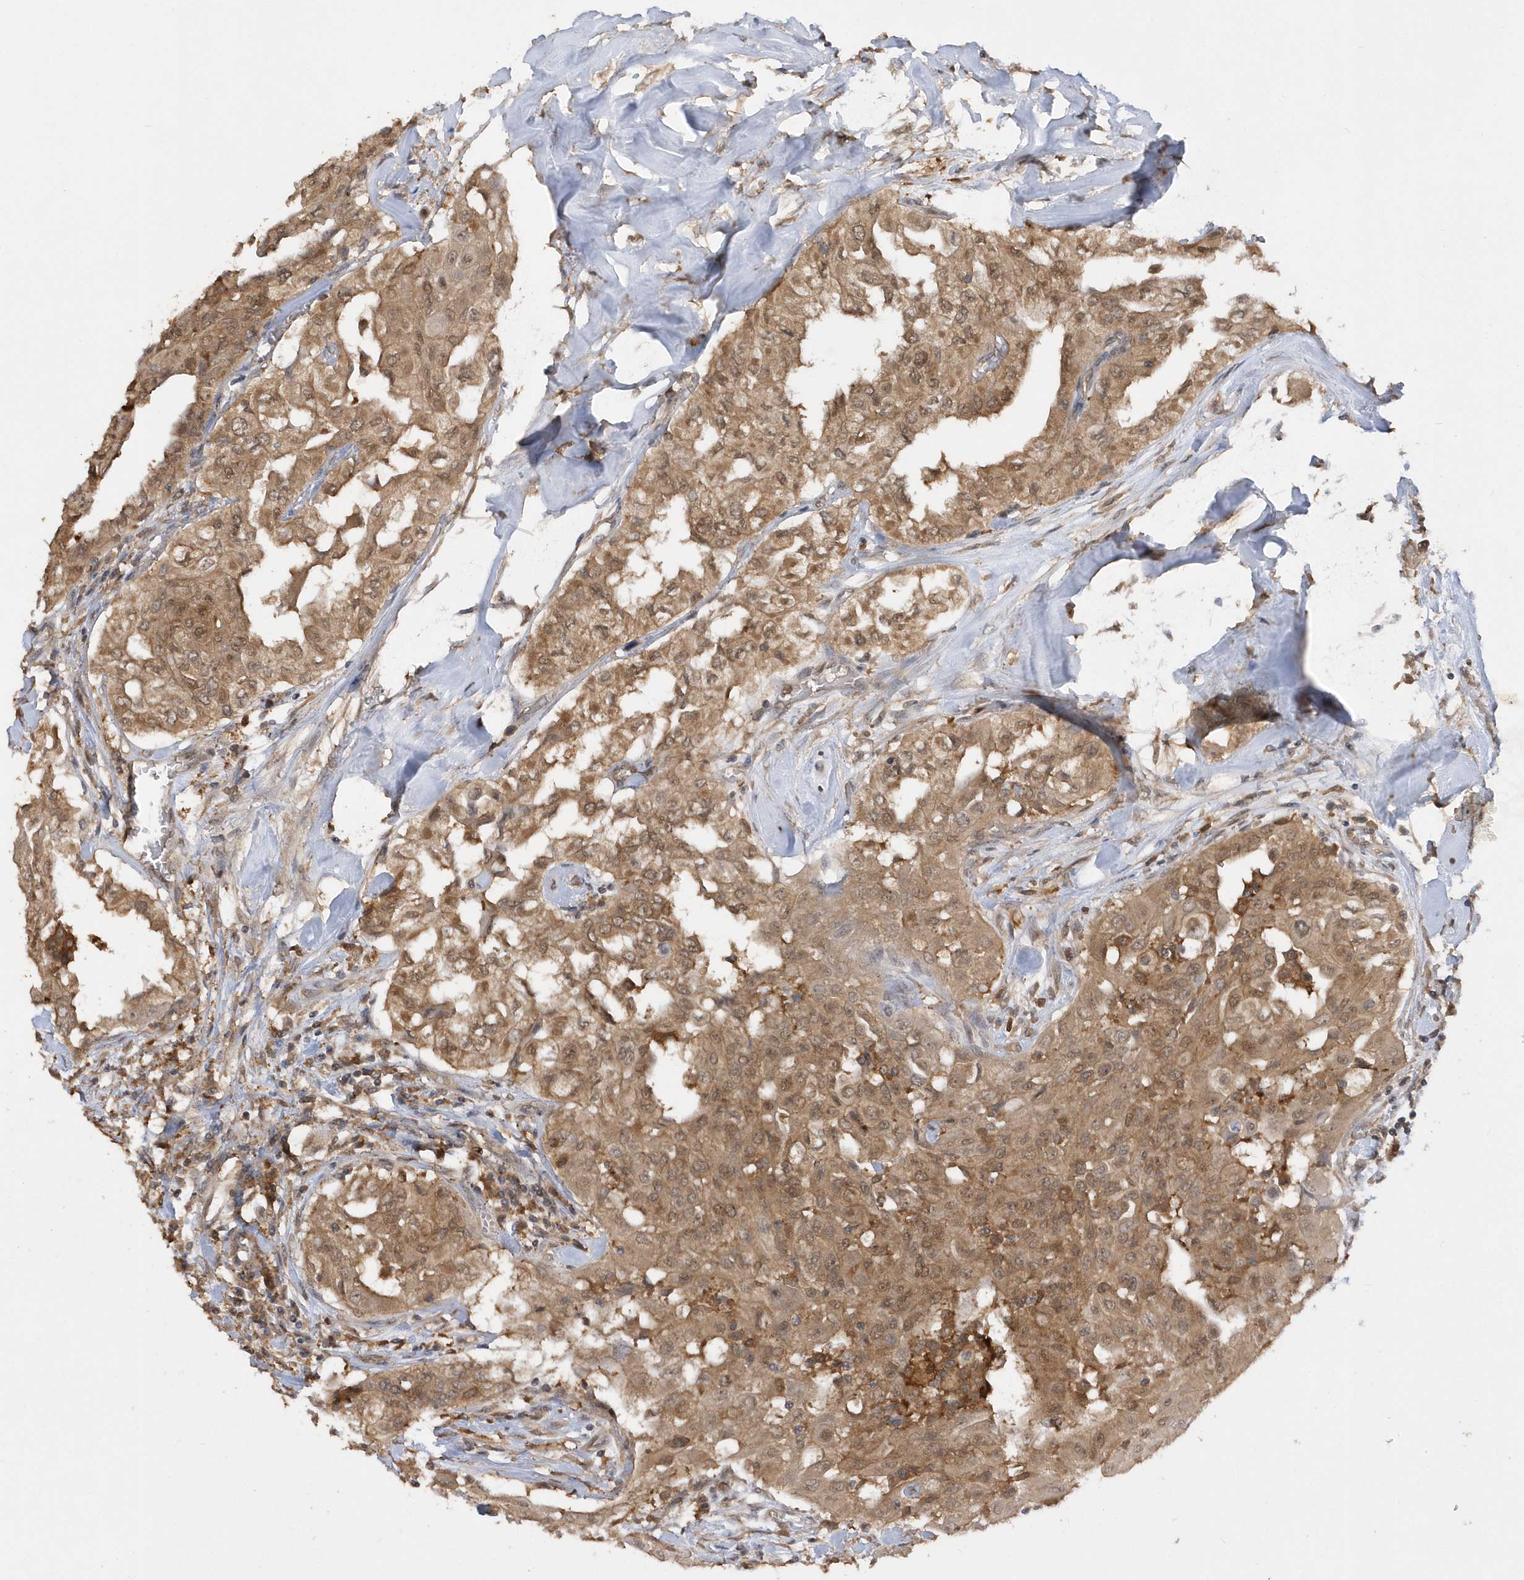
{"staining": {"intensity": "moderate", "quantity": ">75%", "location": "cytoplasmic/membranous,nuclear"}, "tissue": "thyroid cancer", "cell_type": "Tumor cells", "image_type": "cancer", "snomed": [{"axis": "morphology", "description": "Papillary adenocarcinoma, NOS"}, {"axis": "topography", "description": "Thyroid gland"}], "caption": "Moderate cytoplasmic/membranous and nuclear protein positivity is seen in about >75% of tumor cells in thyroid papillary adenocarcinoma.", "gene": "RPE", "patient": {"sex": "female", "age": 59}}